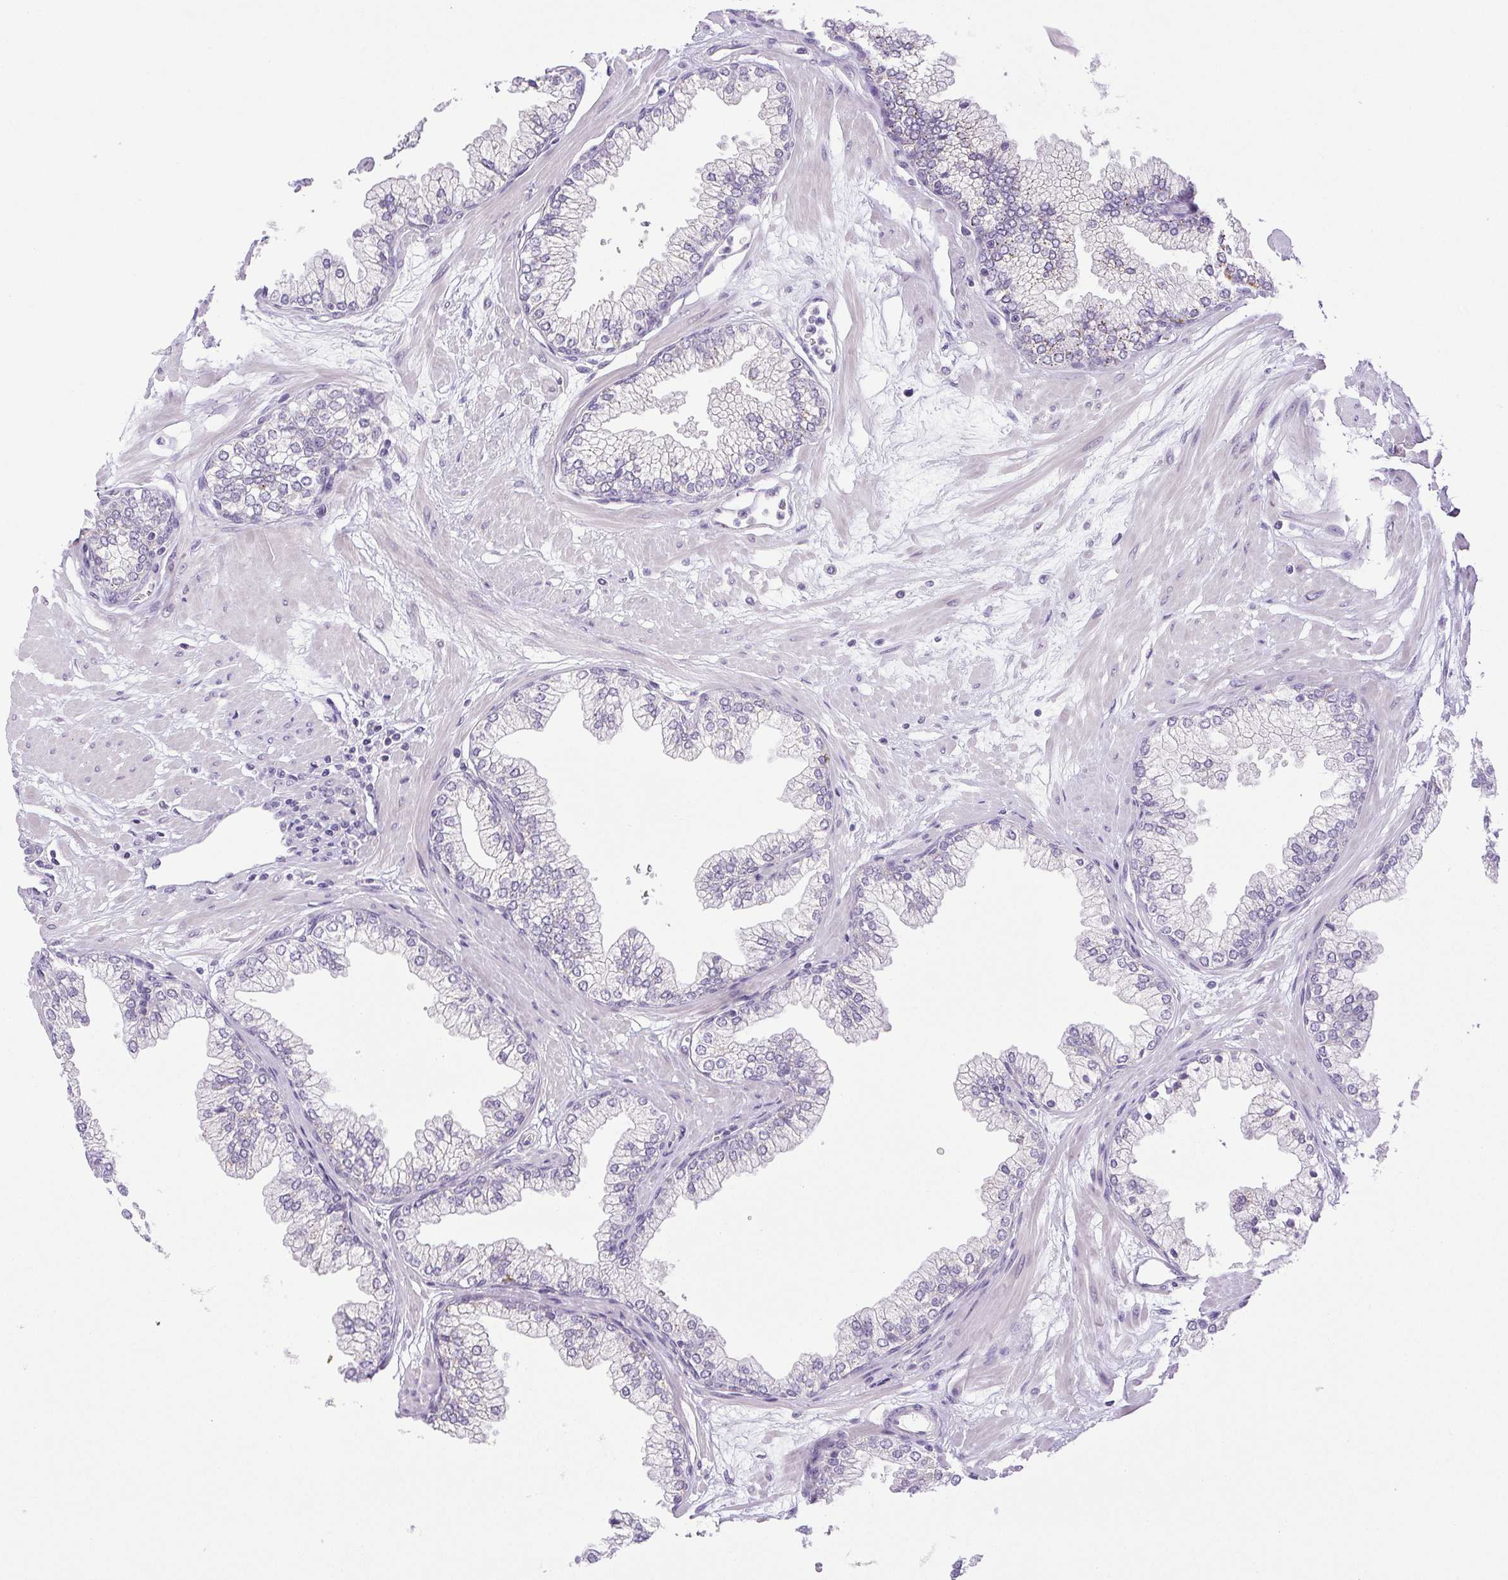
{"staining": {"intensity": "negative", "quantity": "none", "location": "none"}, "tissue": "prostate", "cell_type": "Glandular cells", "image_type": "normal", "snomed": [{"axis": "morphology", "description": "Normal tissue, NOS"}, {"axis": "topography", "description": "Prostate"}, {"axis": "topography", "description": "Peripheral nerve tissue"}], "caption": "This is an immunohistochemistry image of benign human prostate. There is no positivity in glandular cells.", "gene": "PAPPA2", "patient": {"sex": "male", "age": 61}}